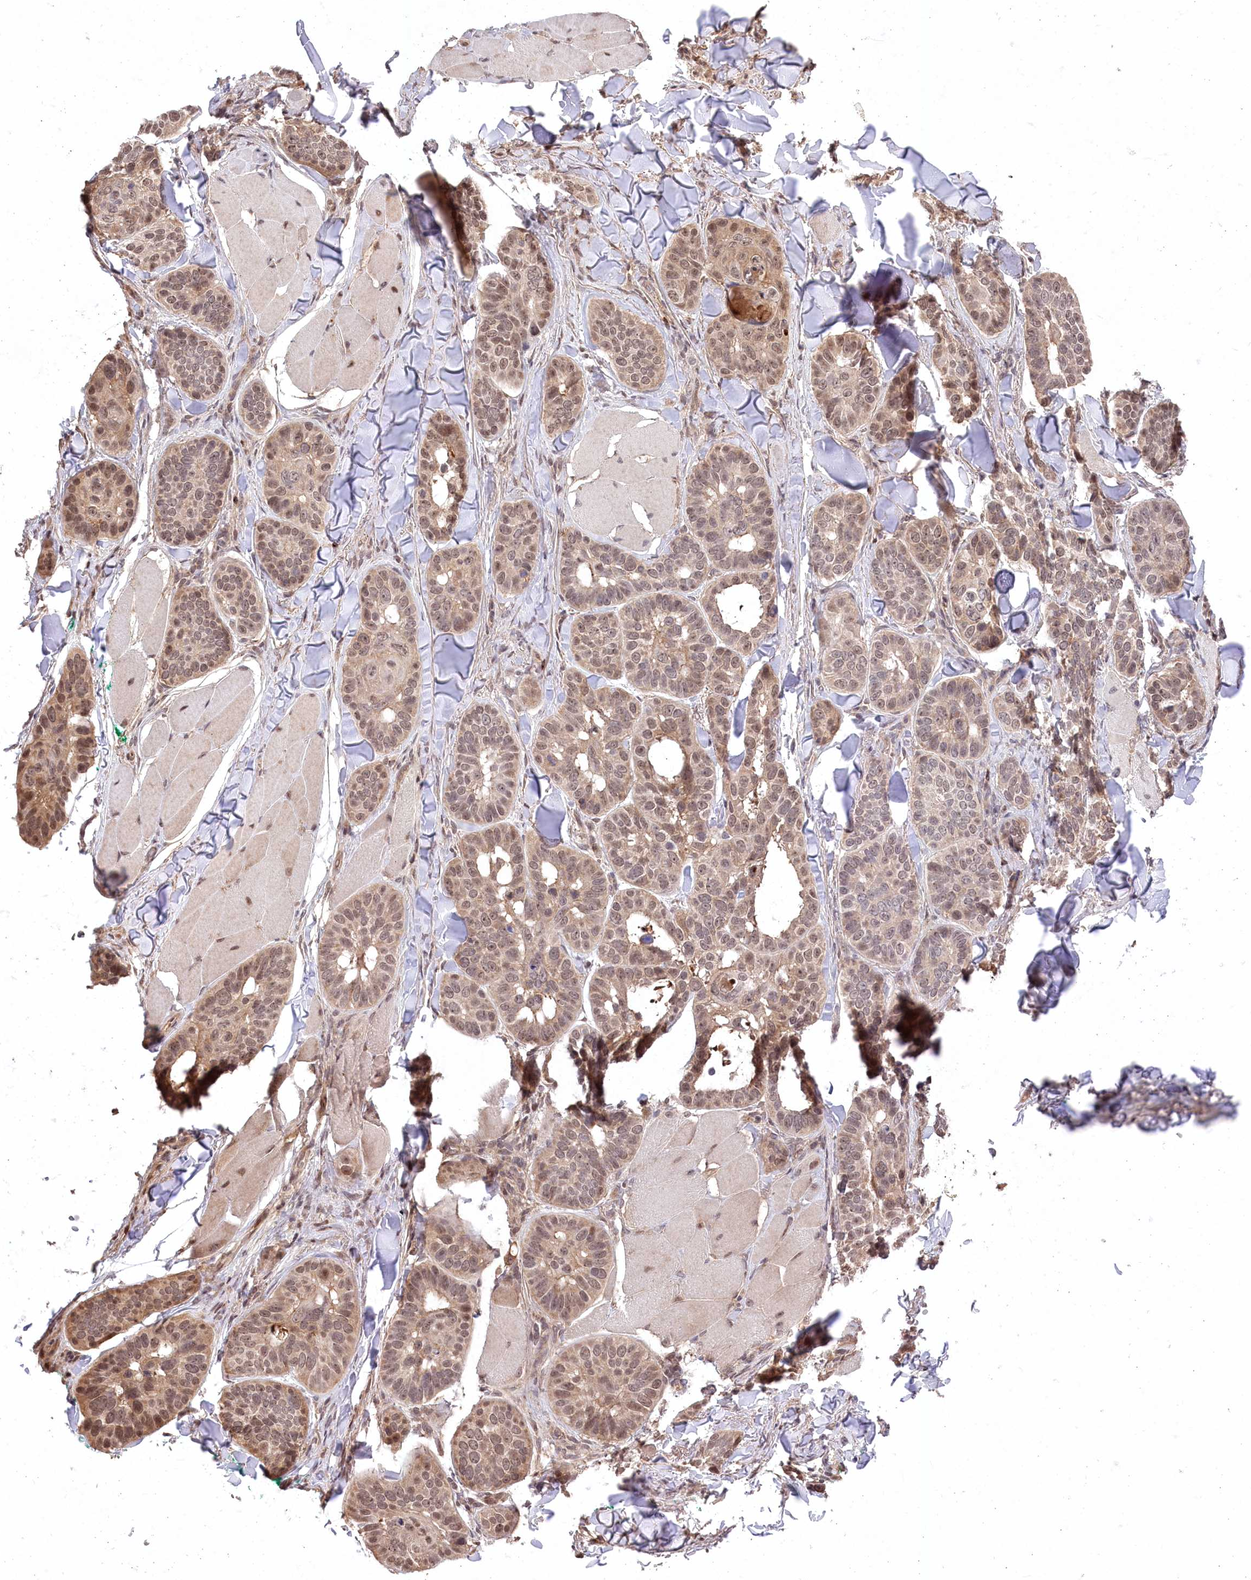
{"staining": {"intensity": "moderate", "quantity": "25%-75%", "location": "cytoplasmic/membranous,nuclear"}, "tissue": "skin cancer", "cell_type": "Tumor cells", "image_type": "cancer", "snomed": [{"axis": "morphology", "description": "Basal cell carcinoma"}, {"axis": "topography", "description": "Skin"}], "caption": "Immunohistochemistry of skin basal cell carcinoma displays medium levels of moderate cytoplasmic/membranous and nuclear positivity in about 25%-75% of tumor cells. The staining was performed using DAB to visualize the protein expression in brown, while the nuclei were stained in blue with hematoxylin (Magnification: 20x).", "gene": "CCSER2", "patient": {"sex": "male", "age": 62}}